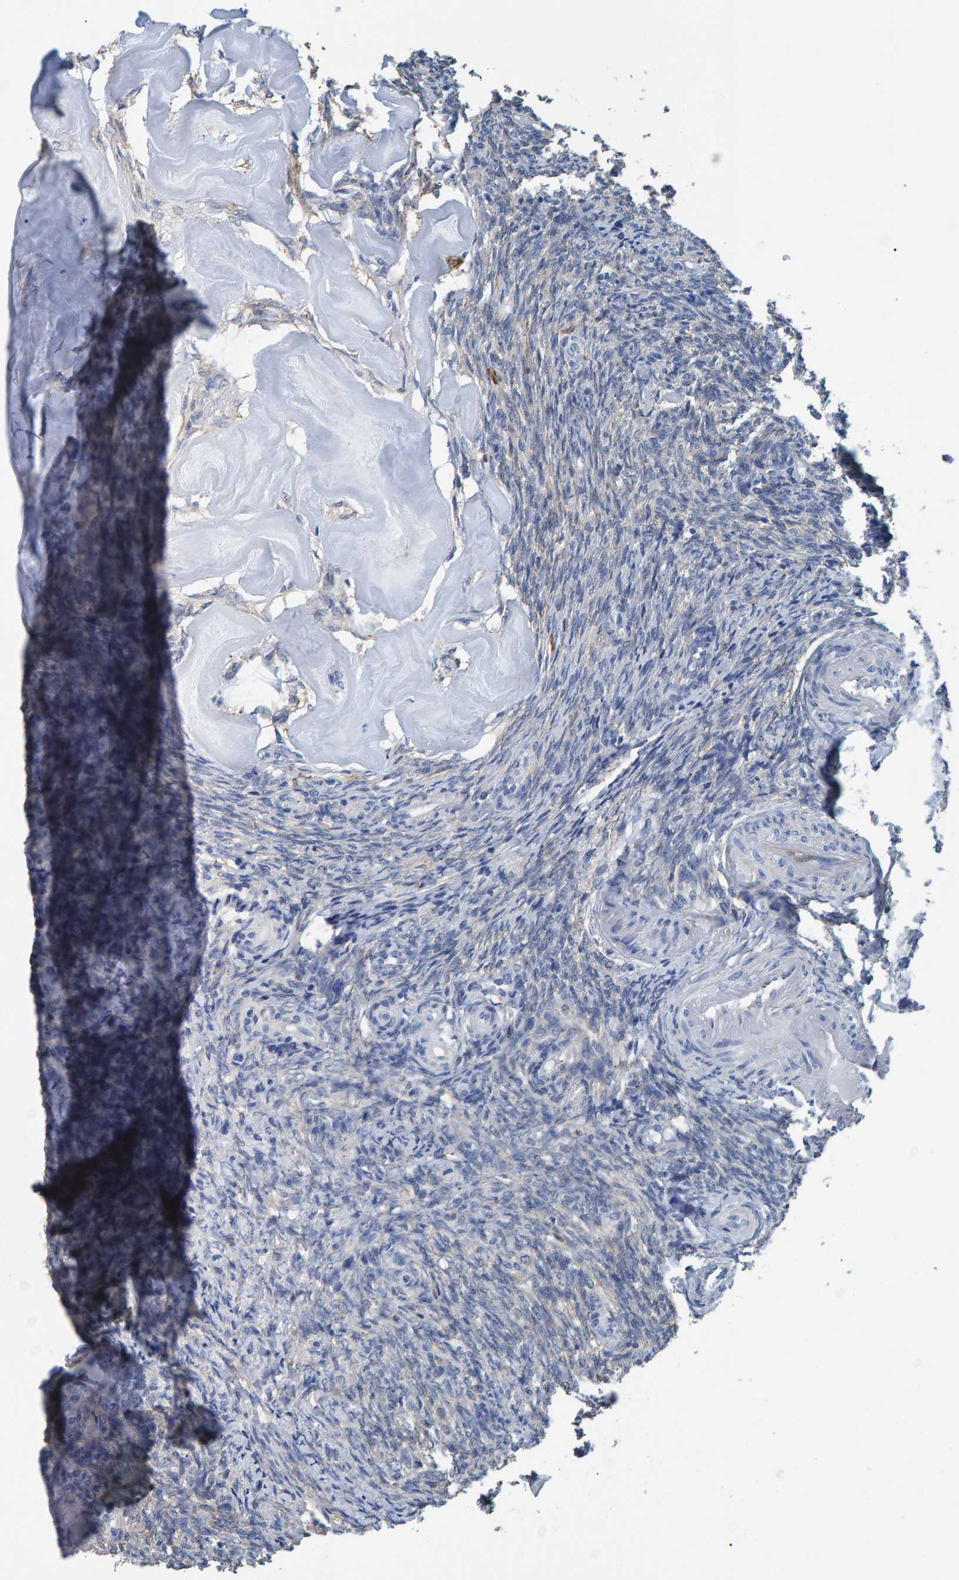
{"staining": {"intensity": "negative", "quantity": "none", "location": "none"}, "tissue": "ovary", "cell_type": "Ovarian stroma cells", "image_type": "normal", "snomed": [{"axis": "morphology", "description": "Normal tissue, NOS"}, {"axis": "topography", "description": "Ovary"}], "caption": "High power microscopy photomicrograph of an IHC photomicrograph of unremarkable ovary, revealing no significant expression in ovarian stroma cells. (Brightfield microscopy of DAB (3,3'-diaminobenzidine) IHC at high magnification).", "gene": "IDO1", "patient": {"sex": "female", "age": 41}}